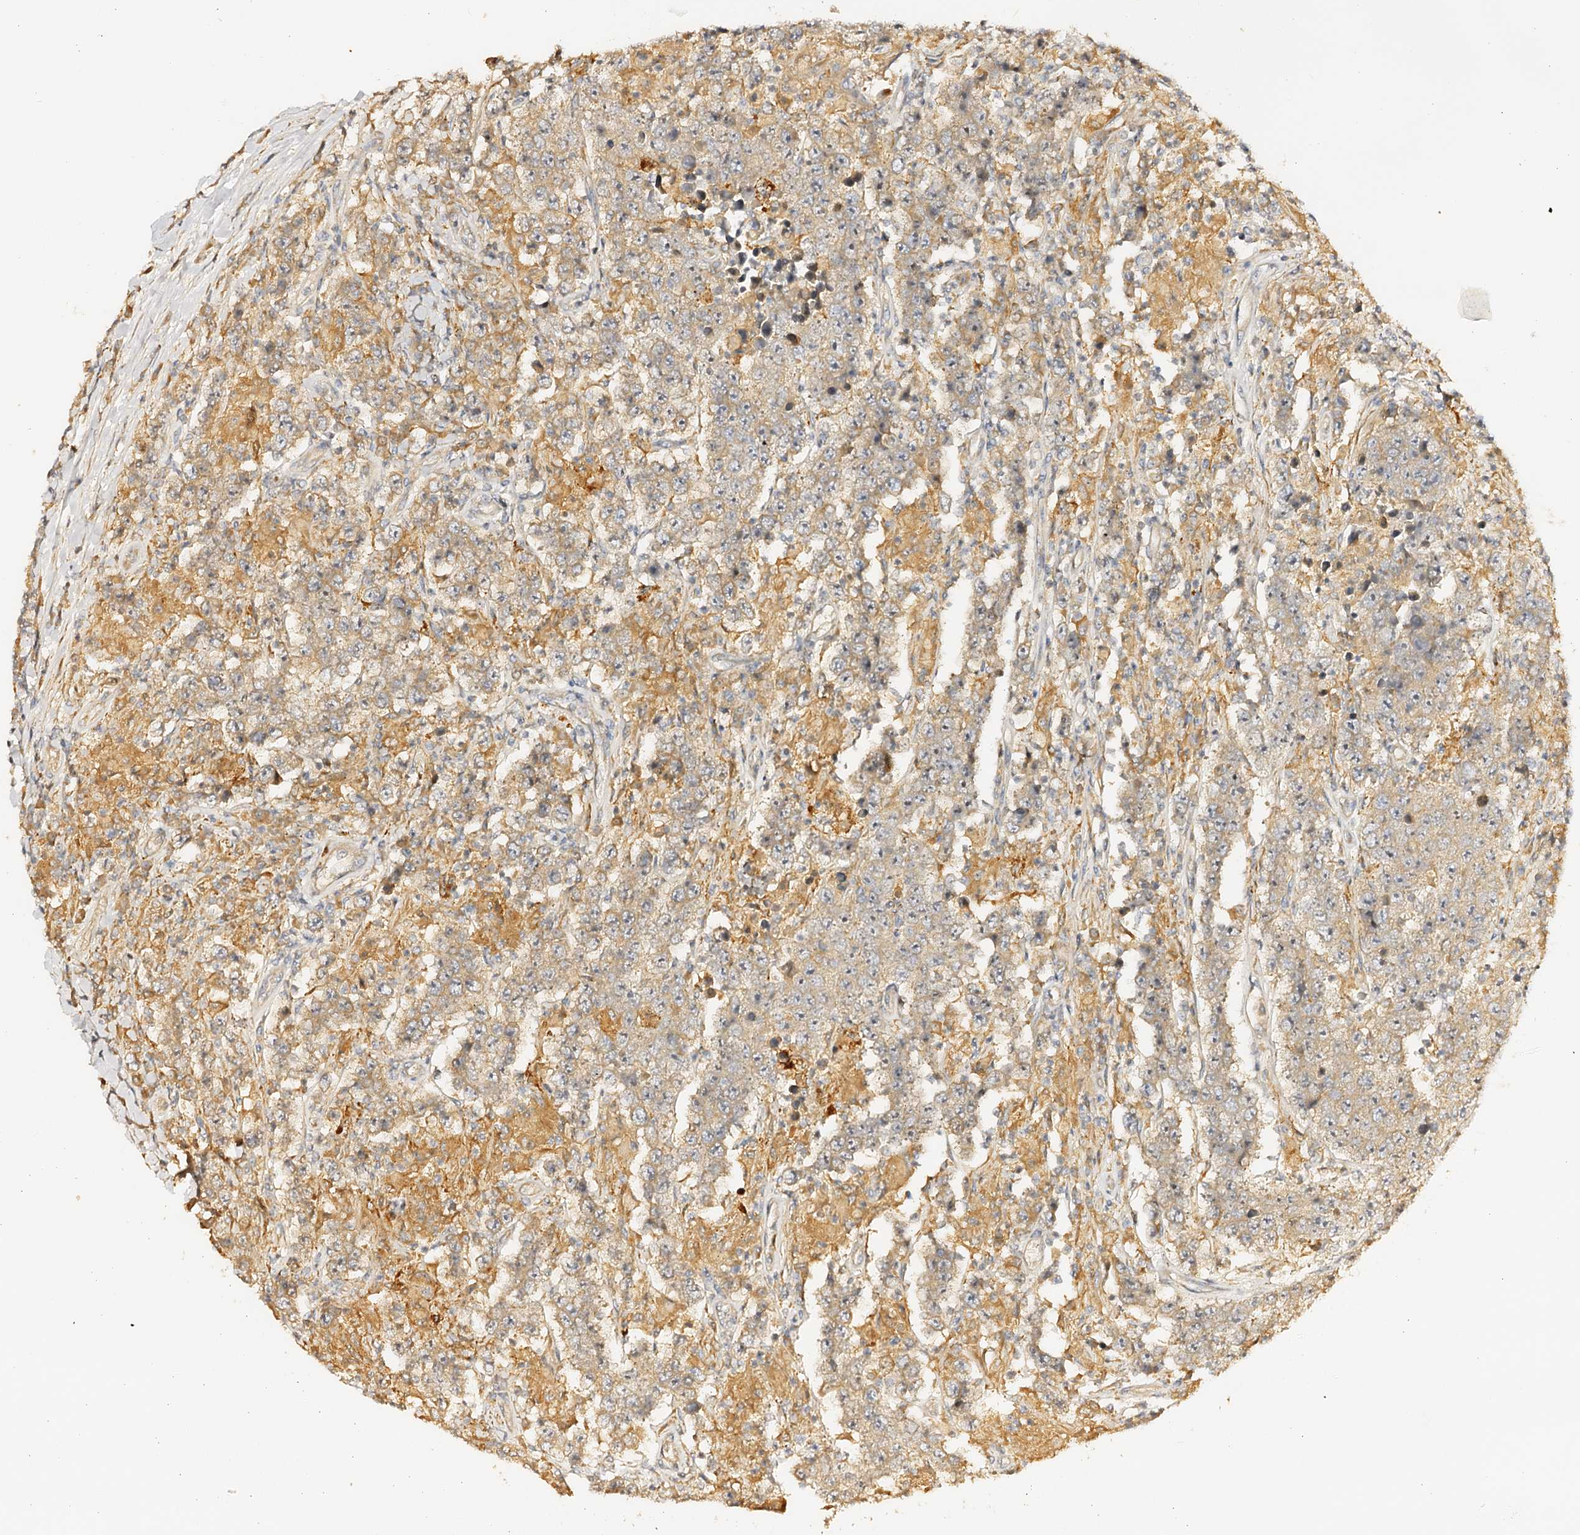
{"staining": {"intensity": "weak", "quantity": "25%-75%", "location": "cytoplasmic/membranous"}, "tissue": "testis cancer", "cell_type": "Tumor cells", "image_type": "cancer", "snomed": [{"axis": "morphology", "description": "Normal tissue, NOS"}, {"axis": "morphology", "description": "Urothelial carcinoma, High grade"}, {"axis": "morphology", "description": "Seminoma, NOS"}, {"axis": "morphology", "description": "Carcinoma, Embryonal, NOS"}, {"axis": "topography", "description": "Urinary bladder"}, {"axis": "topography", "description": "Testis"}], "caption": "Brown immunohistochemical staining in human urothelial carcinoma (high-grade) (testis) shows weak cytoplasmic/membranous staining in about 25%-75% of tumor cells. The staining was performed using DAB to visualize the protein expression in brown, while the nuclei were stained in blue with hematoxylin (Magnification: 20x).", "gene": "DMXL2", "patient": {"sex": "male", "age": 41}}